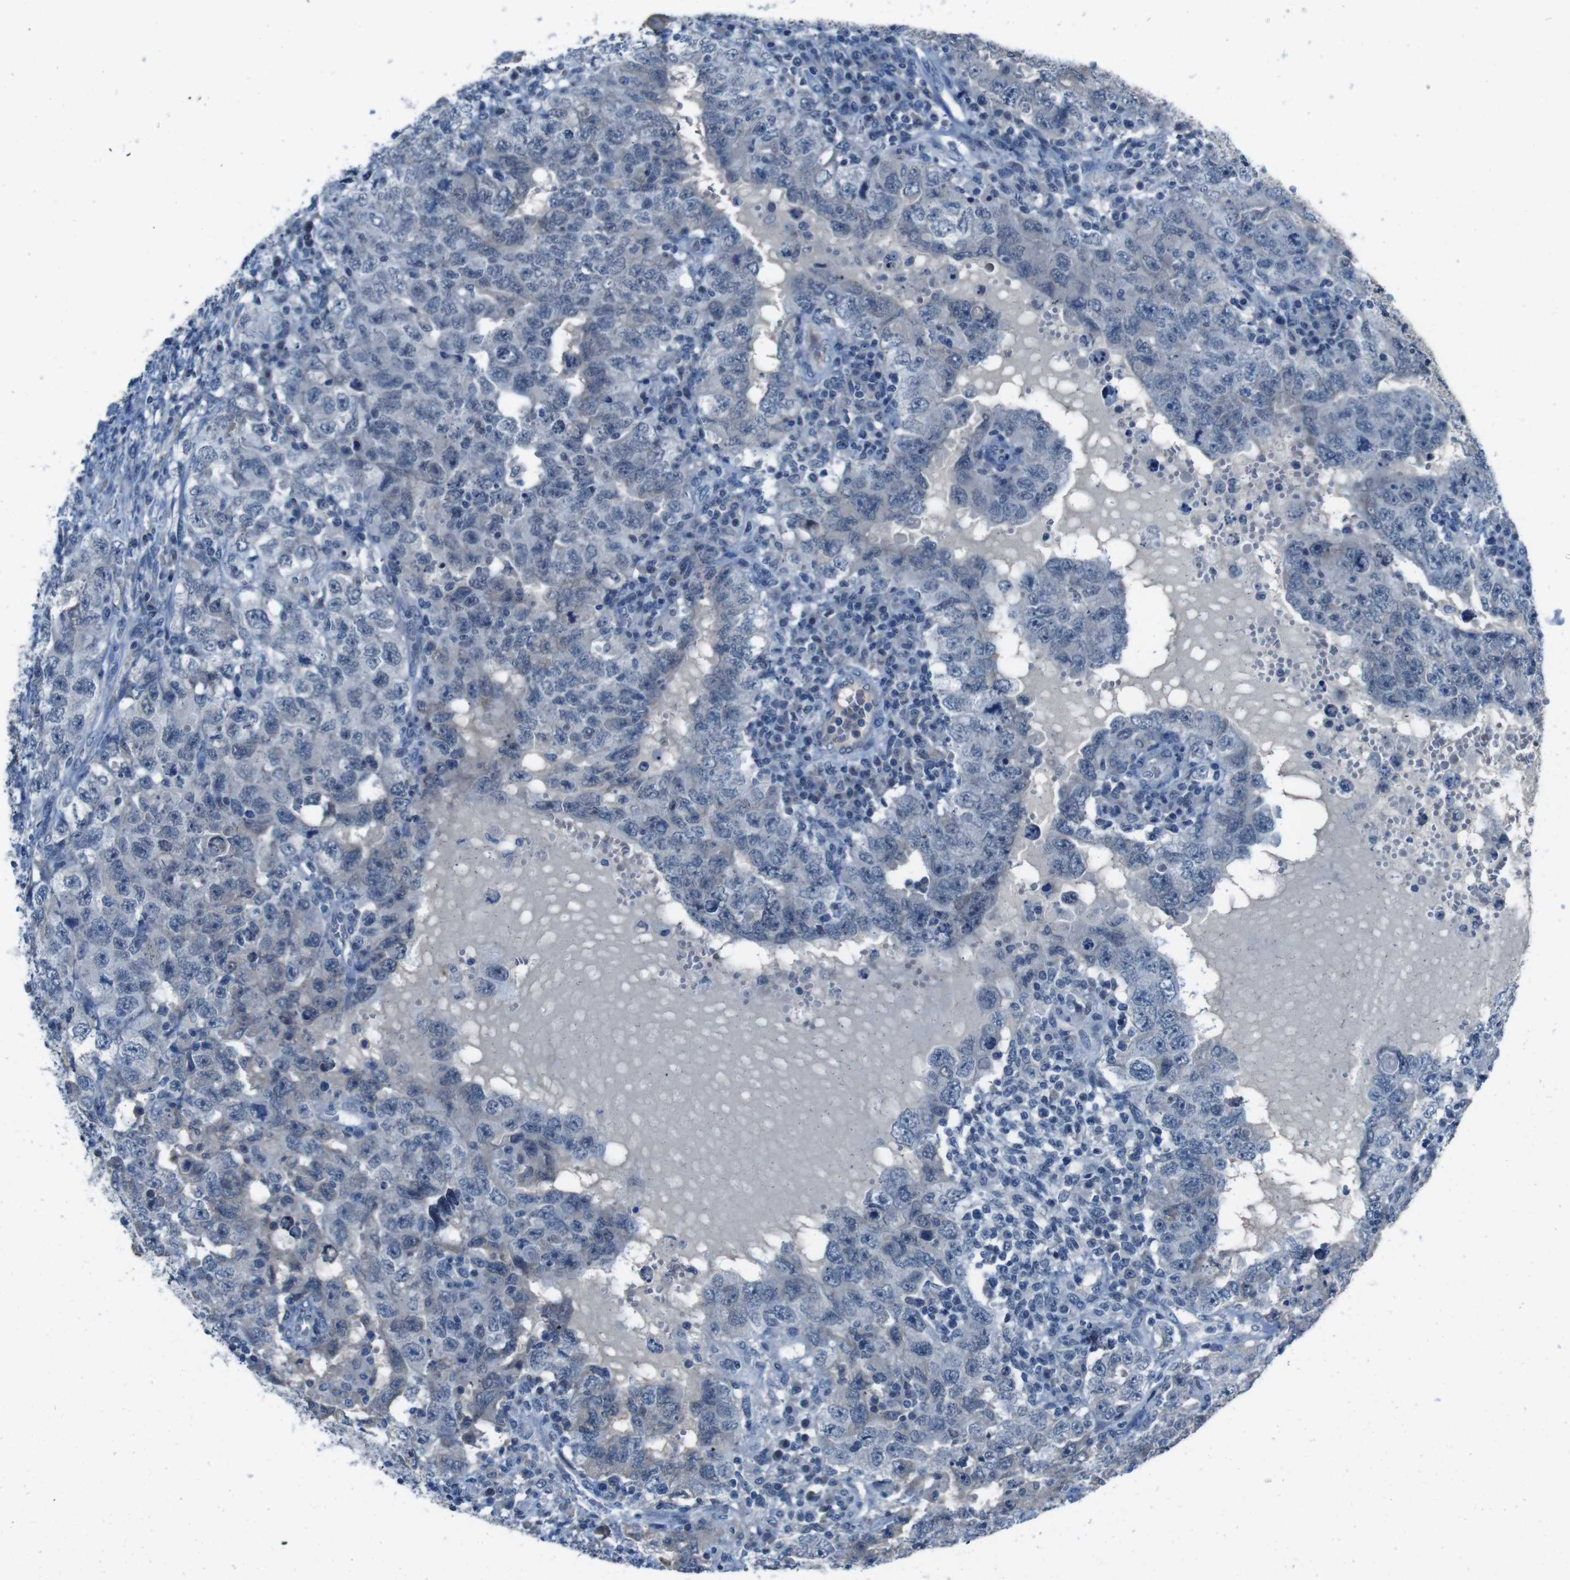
{"staining": {"intensity": "negative", "quantity": "none", "location": "none"}, "tissue": "testis cancer", "cell_type": "Tumor cells", "image_type": "cancer", "snomed": [{"axis": "morphology", "description": "Carcinoma, Embryonal, NOS"}, {"axis": "topography", "description": "Testis"}], "caption": "Tumor cells are negative for brown protein staining in testis cancer.", "gene": "CDHR2", "patient": {"sex": "male", "age": 26}}